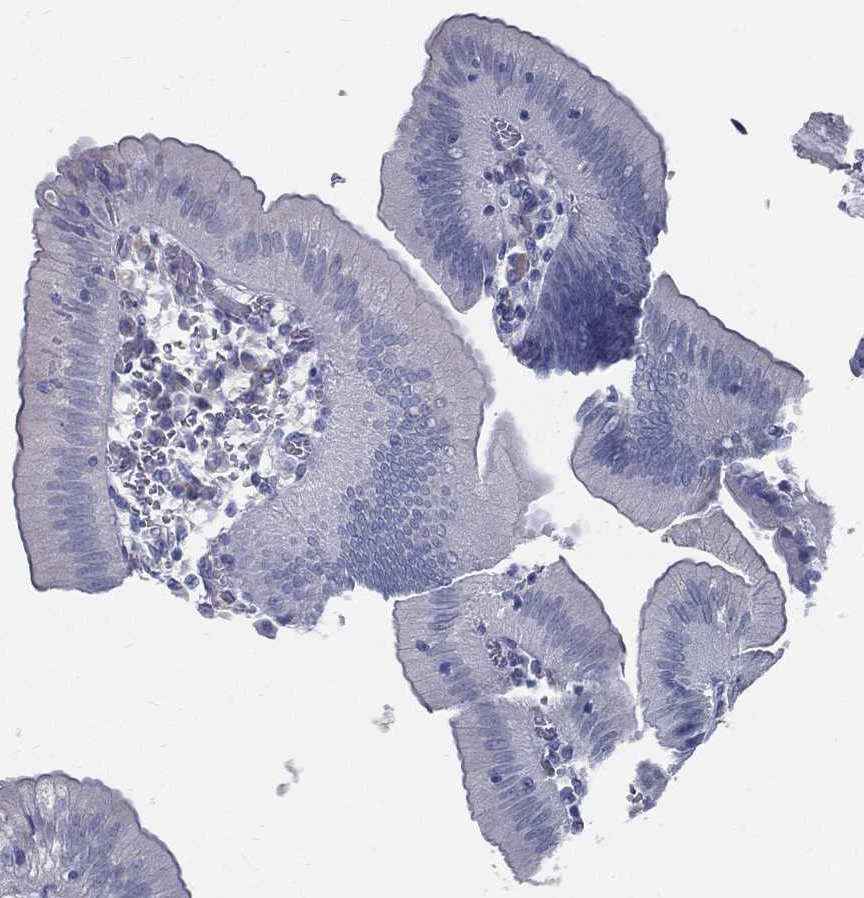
{"staining": {"intensity": "negative", "quantity": "none", "location": "none"}, "tissue": "duodenum", "cell_type": "Glandular cells", "image_type": "normal", "snomed": [{"axis": "morphology", "description": "Normal tissue, NOS"}, {"axis": "topography", "description": "Duodenum"}], "caption": "Histopathology image shows no protein expression in glandular cells of unremarkable duodenum.", "gene": "STS", "patient": {"sex": "female", "age": 62}}